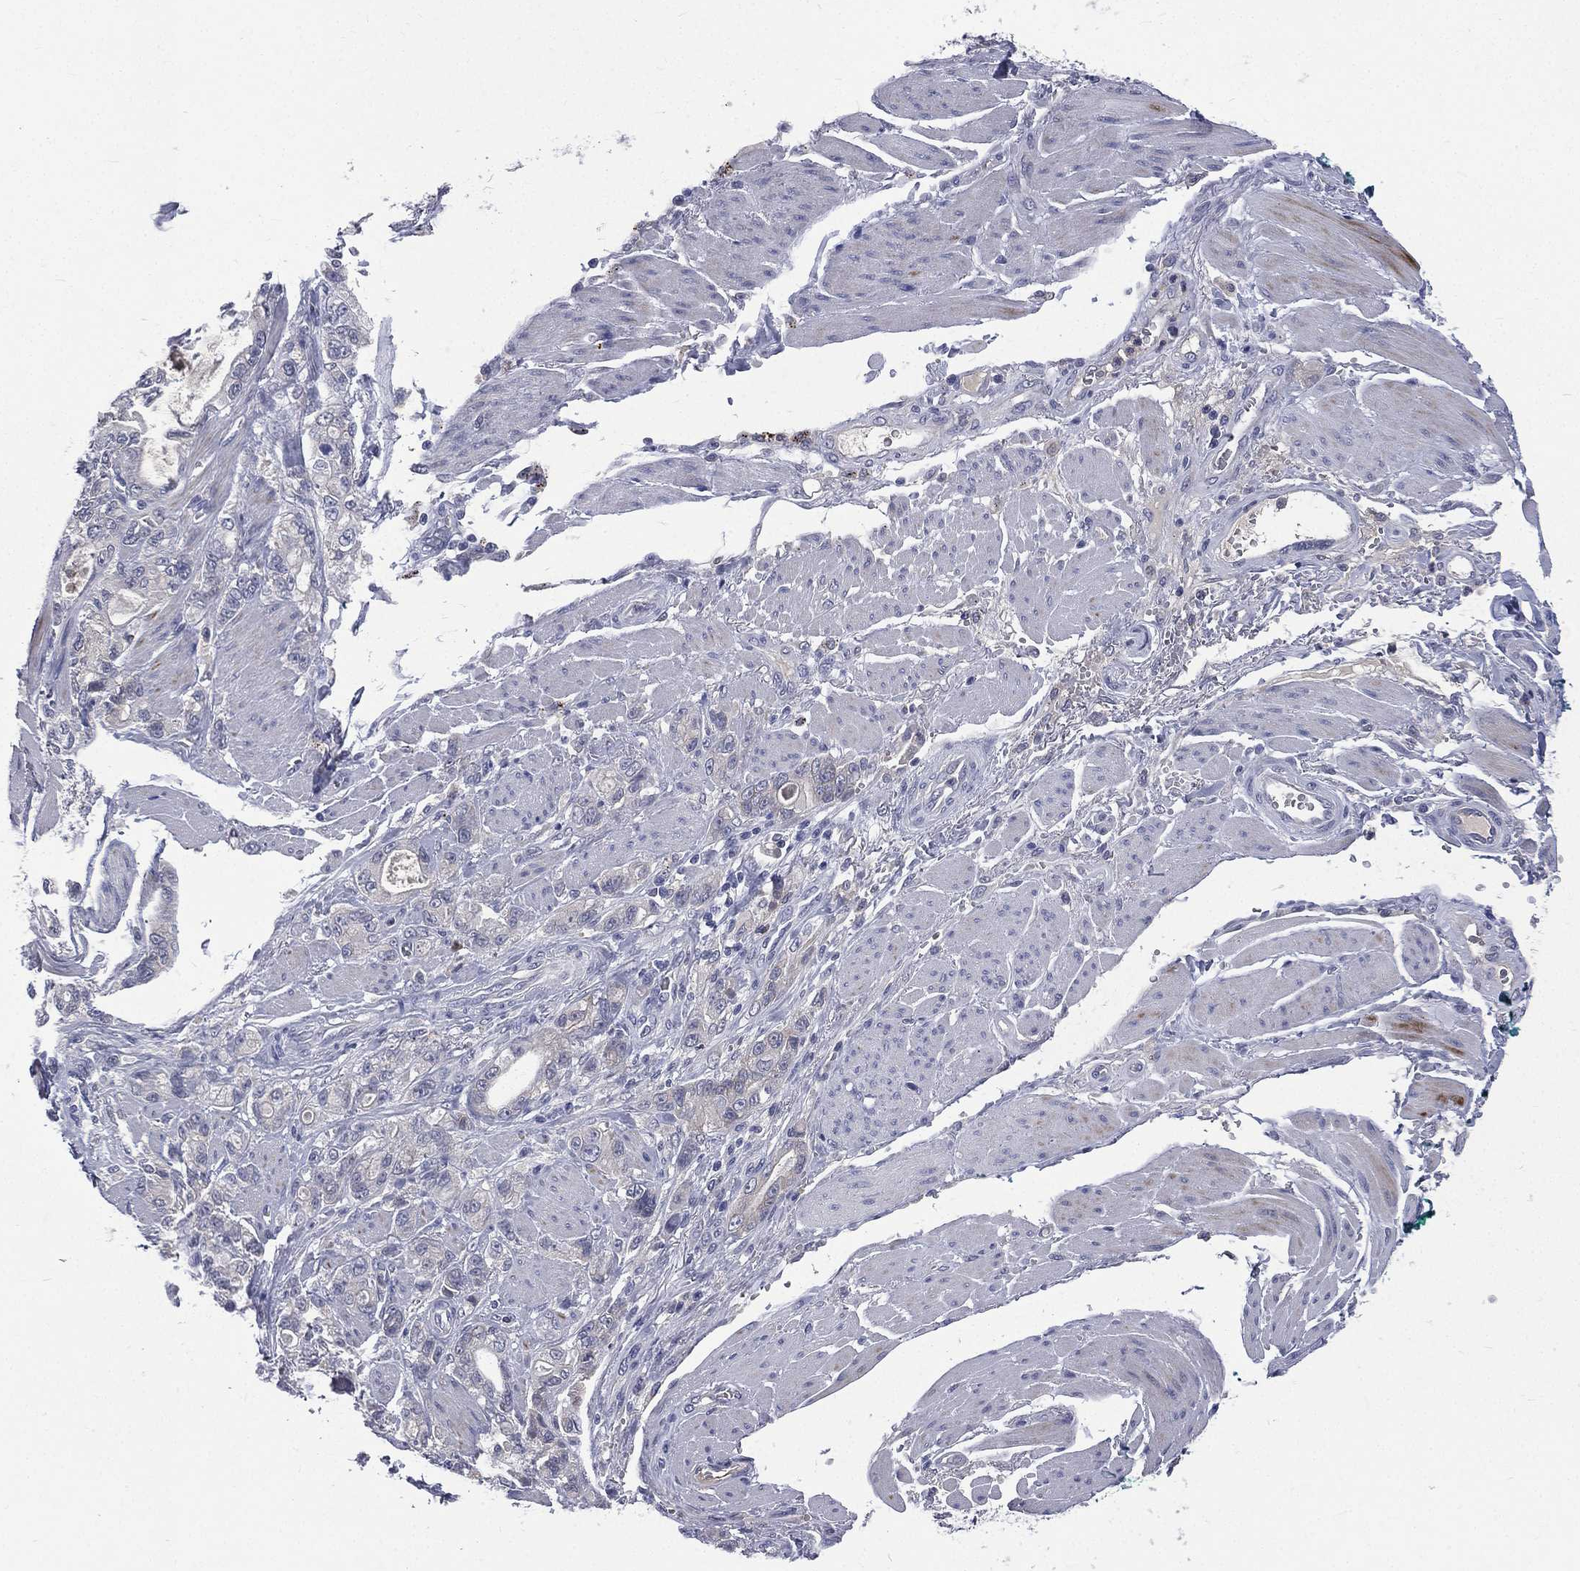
{"staining": {"intensity": "negative", "quantity": "none", "location": "none"}, "tissue": "stomach cancer", "cell_type": "Tumor cells", "image_type": "cancer", "snomed": [{"axis": "morphology", "description": "Adenocarcinoma, NOS"}, {"axis": "topography", "description": "Stomach"}], "caption": "Immunohistochemistry (IHC) micrograph of neoplastic tissue: stomach cancer (adenocarcinoma) stained with DAB exhibits no significant protein staining in tumor cells.", "gene": "CA12", "patient": {"sex": "male", "age": 63}}